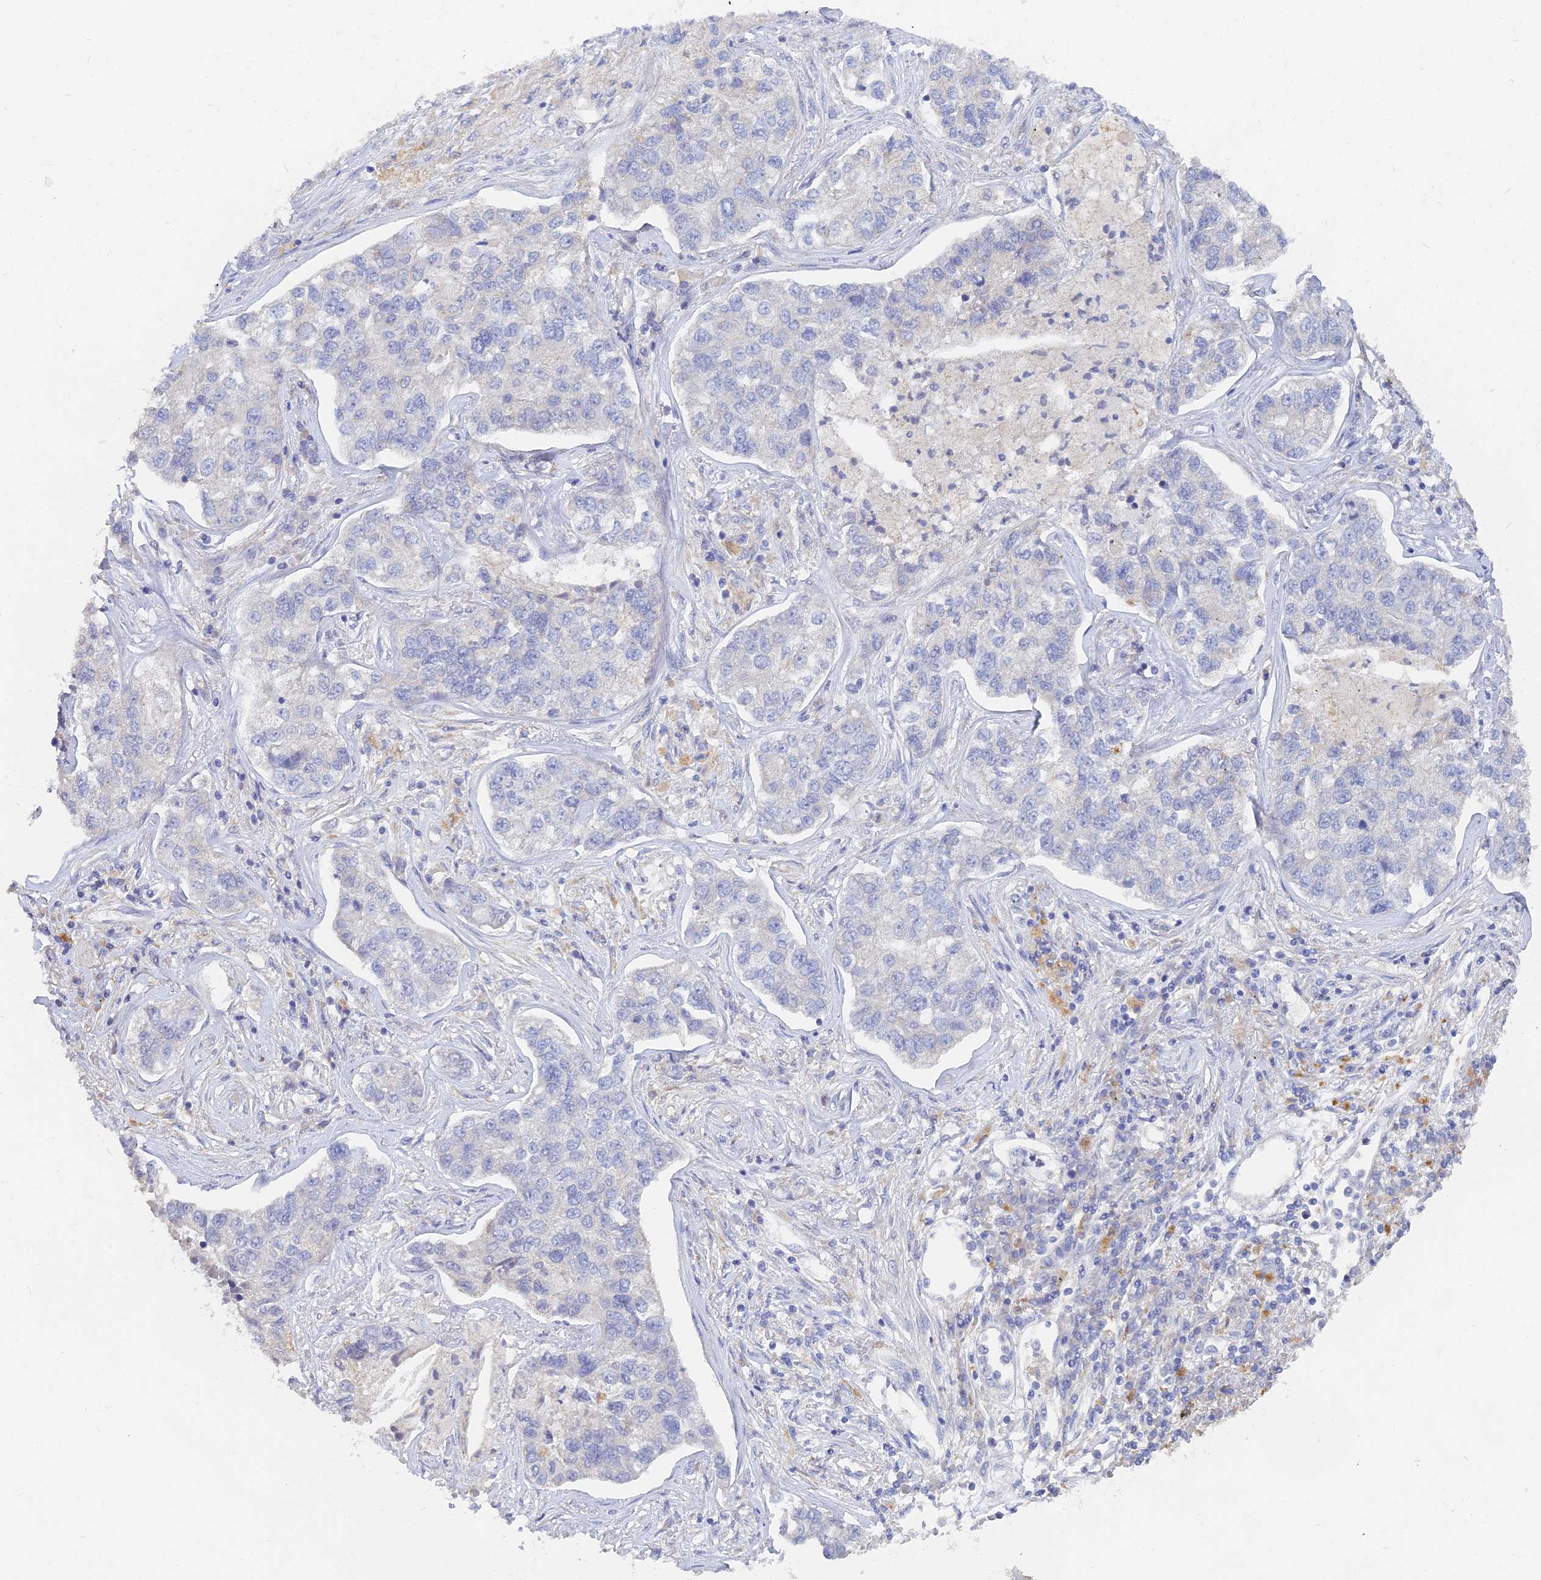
{"staining": {"intensity": "negative", "quantity": "none", "location": "none"}, "tissue": "lung cancer", "cell_type": "Tumor cells", "image_type": "cancer", "snomed": [{"axis": "morphology", "description": "Adenocarcinoma, NOS"}, {"axis": "topography", "description": "Lung"}], "caption": "Adenocarcinoma (lung) was stained to show a protein in brown. There is no significant positivity in tumor cells.", "gene": "ARRDC1", "patient": {"sex": "male", "age": 49}}